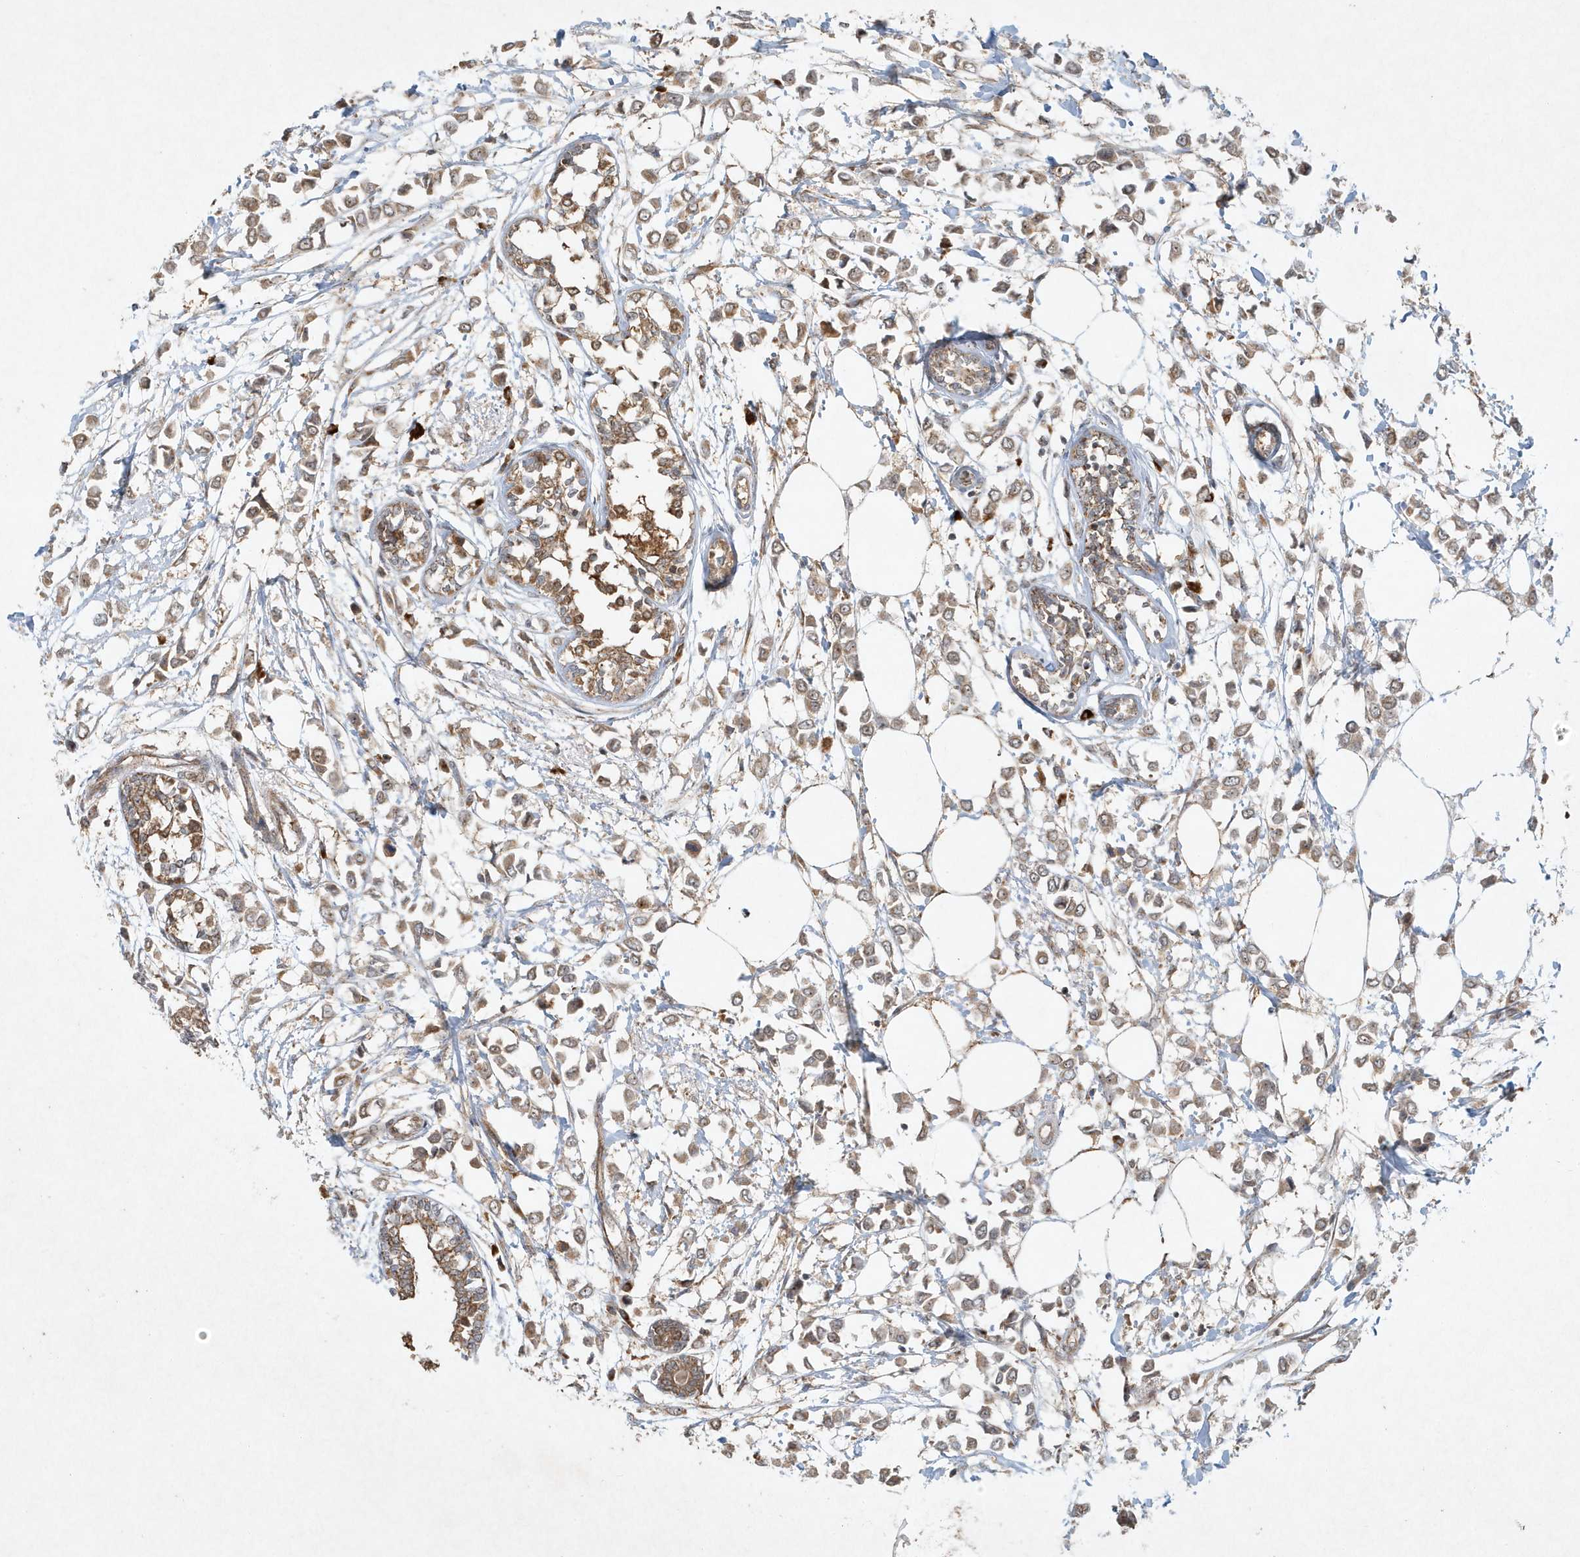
{"staining": {"intensity": "moderate", "quantity": ">75%", "location": "cytoplasmic/membranous"}, "tissue": "breast cancer", "cell_type": "Tumor cells", "image_type": "cancer", "snomed": [{"axis": "morphology", "description": "Lobular carcinoma"}, {"axis": "topography", "description": "Breast"}], "caption": "Lobular carcinoma (breast) stained with a protein marker reveals moderate staining in tumor cells.", "gene": "ABCB9", "patient": {"sex": "female", "age": 51}}